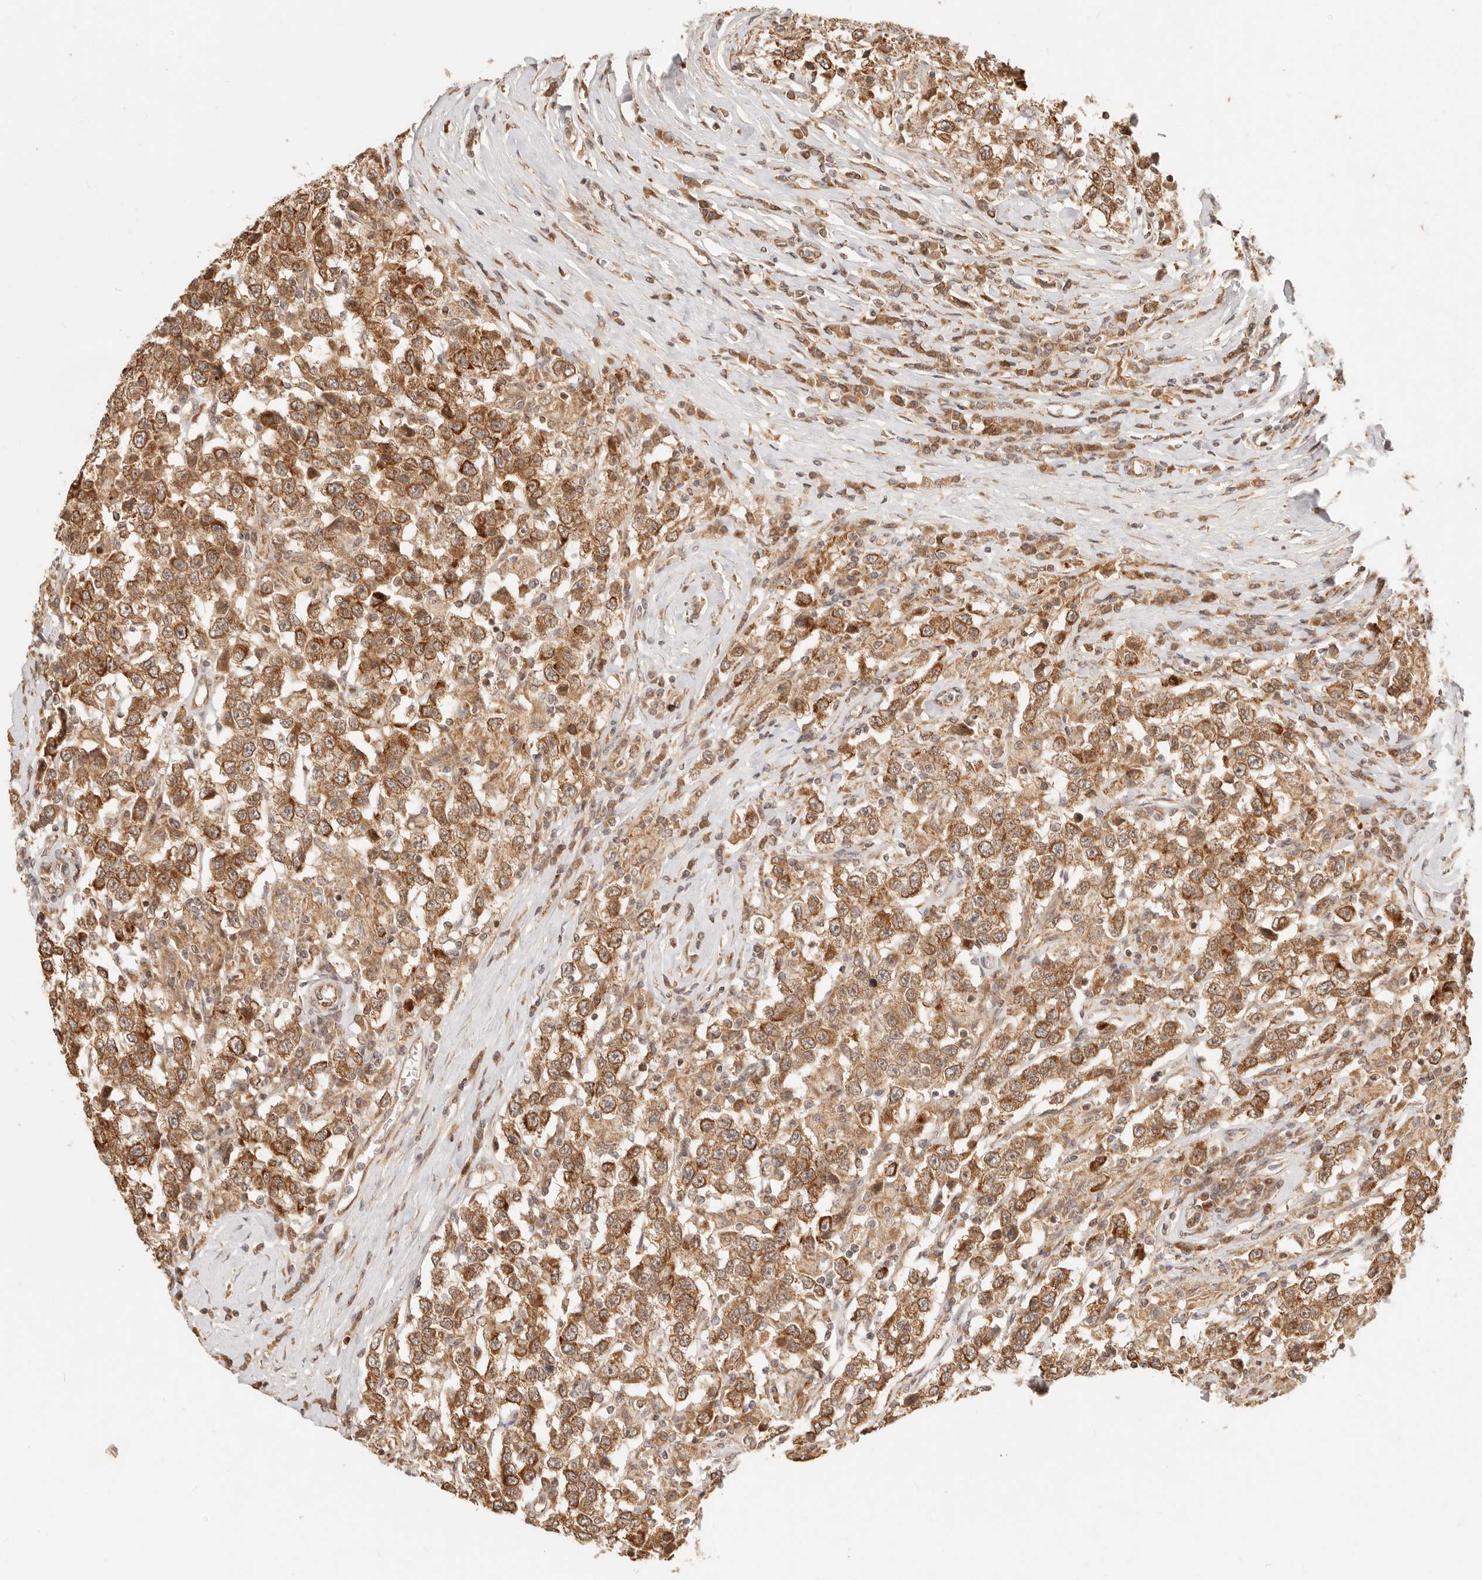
{"staining": {"intensity": "strong", "quantity": ">75%", "location": "cytoplasmic/membranous,nuclear"}, "tissue": "testis cancer", "cell_type": "Tumor cells", "image_type": "cancer", "snomed": [{"axis": "morphology", "description": "Seminoma, NOS"}, {"axis": "topography", "description": "Testis"}], "caption": "A brown stain shows strong cytoplasmic/membranous and nuclear expression of a protein in seminoma (testis) tumor cells.", "gene": "TIMM17A", "patient": {"sex": "male", "age": 41}}